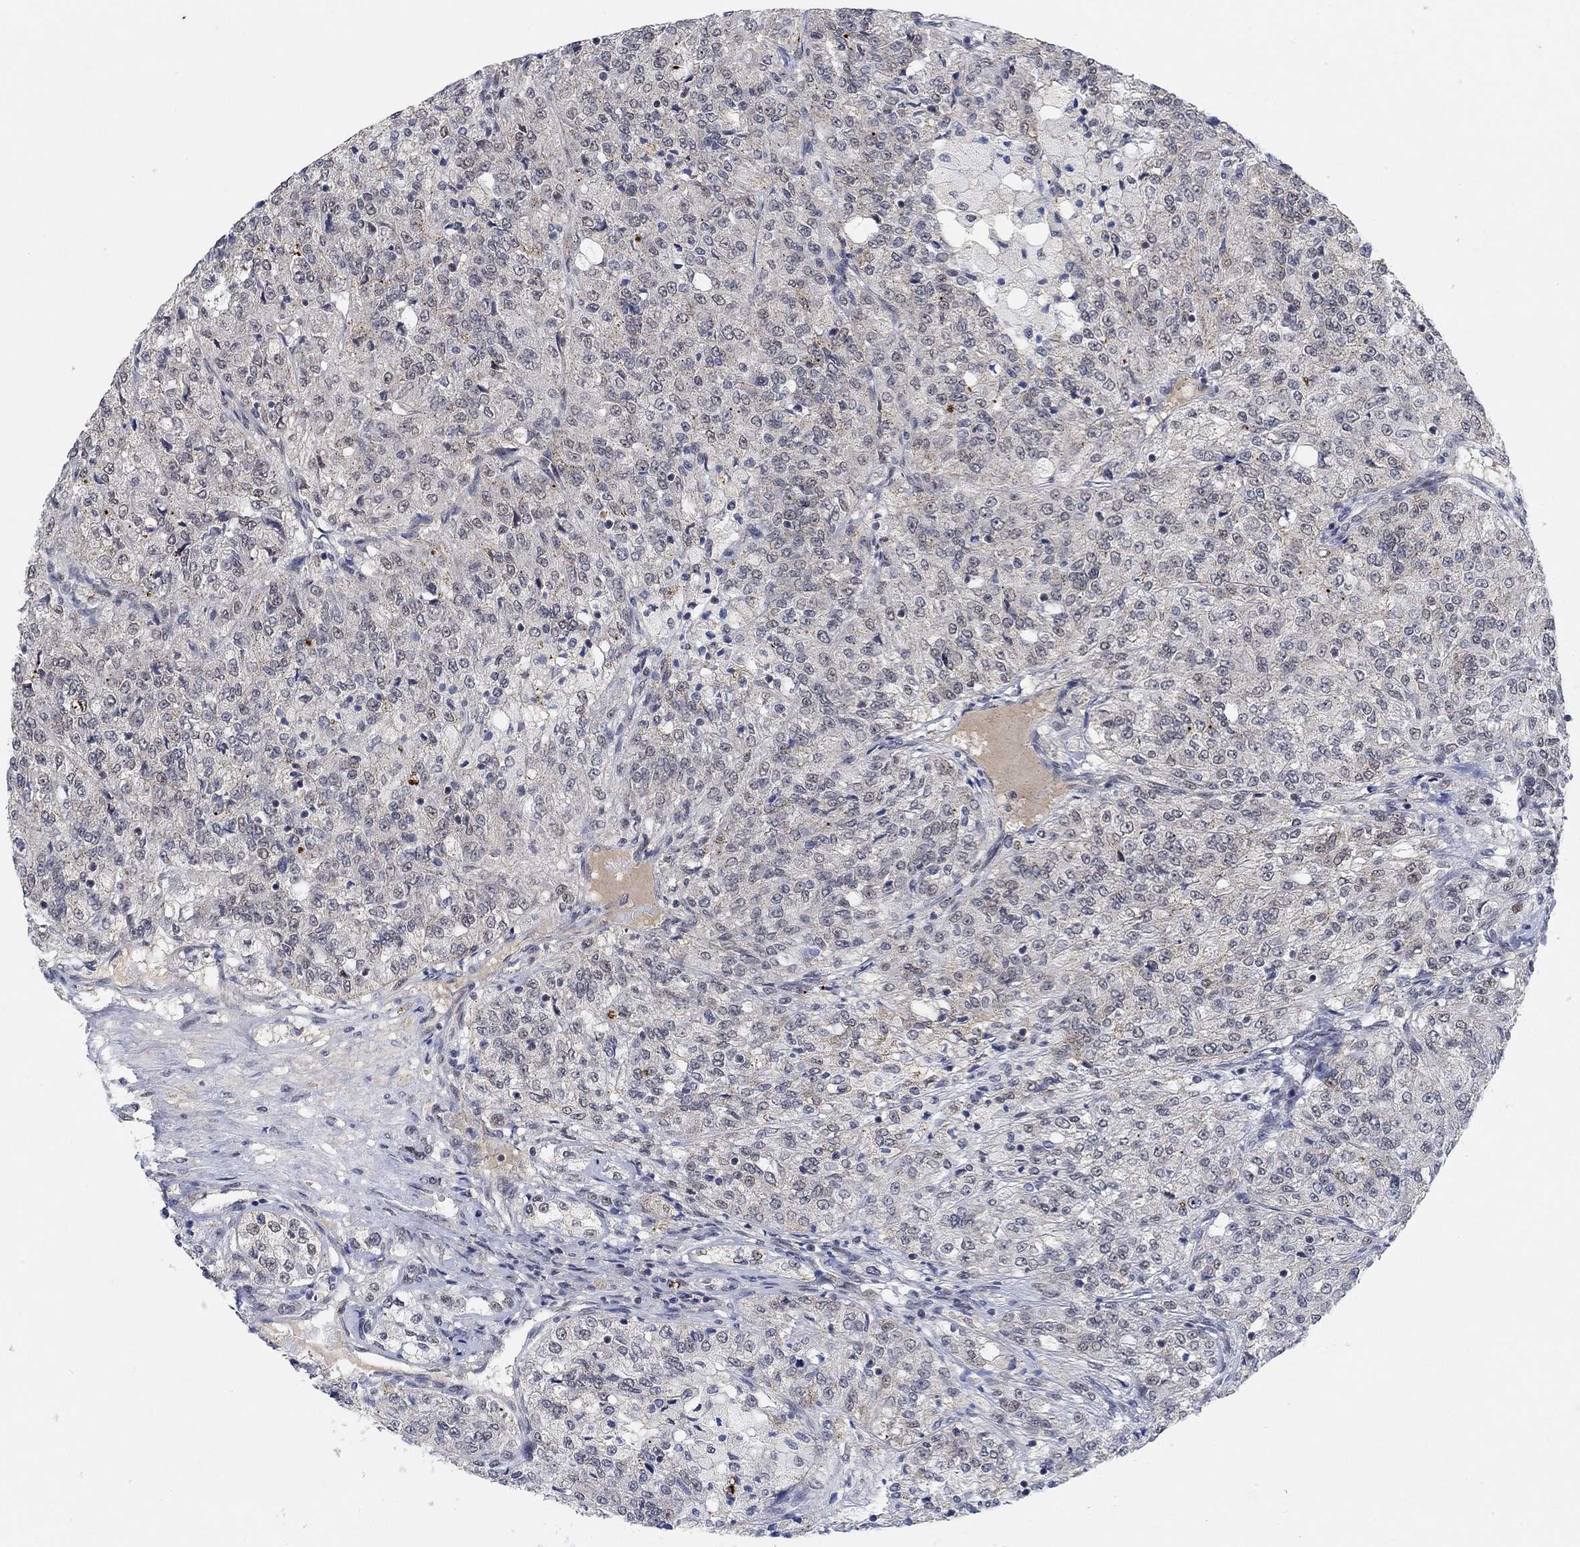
{"staining": {"intensity": "negative", "quantity": "none", "location": "none"}, "tissue": "renal cancer", "cell_type": "Tumor cells", "image_type": "cancer", "snomed": [{"axis": "morphology", "description": "Adenocarcinoma, NOS"}, {"axis": "topography", "description": "Kidney"}], "caption": "This photomicrograph is of renal cancer stained with immunohistochemistry (IHC) to label a protein in brown with the nuclei are counter-stained blue. There is no expression in tumor cells. The staining is performed using DAB (3,3'-diaminobenzidine) brown chromogen with nuclei counter-stained in using hematoxylin.", "gene": "THAP8", "patient": {"sex": "female", "age": 63}}